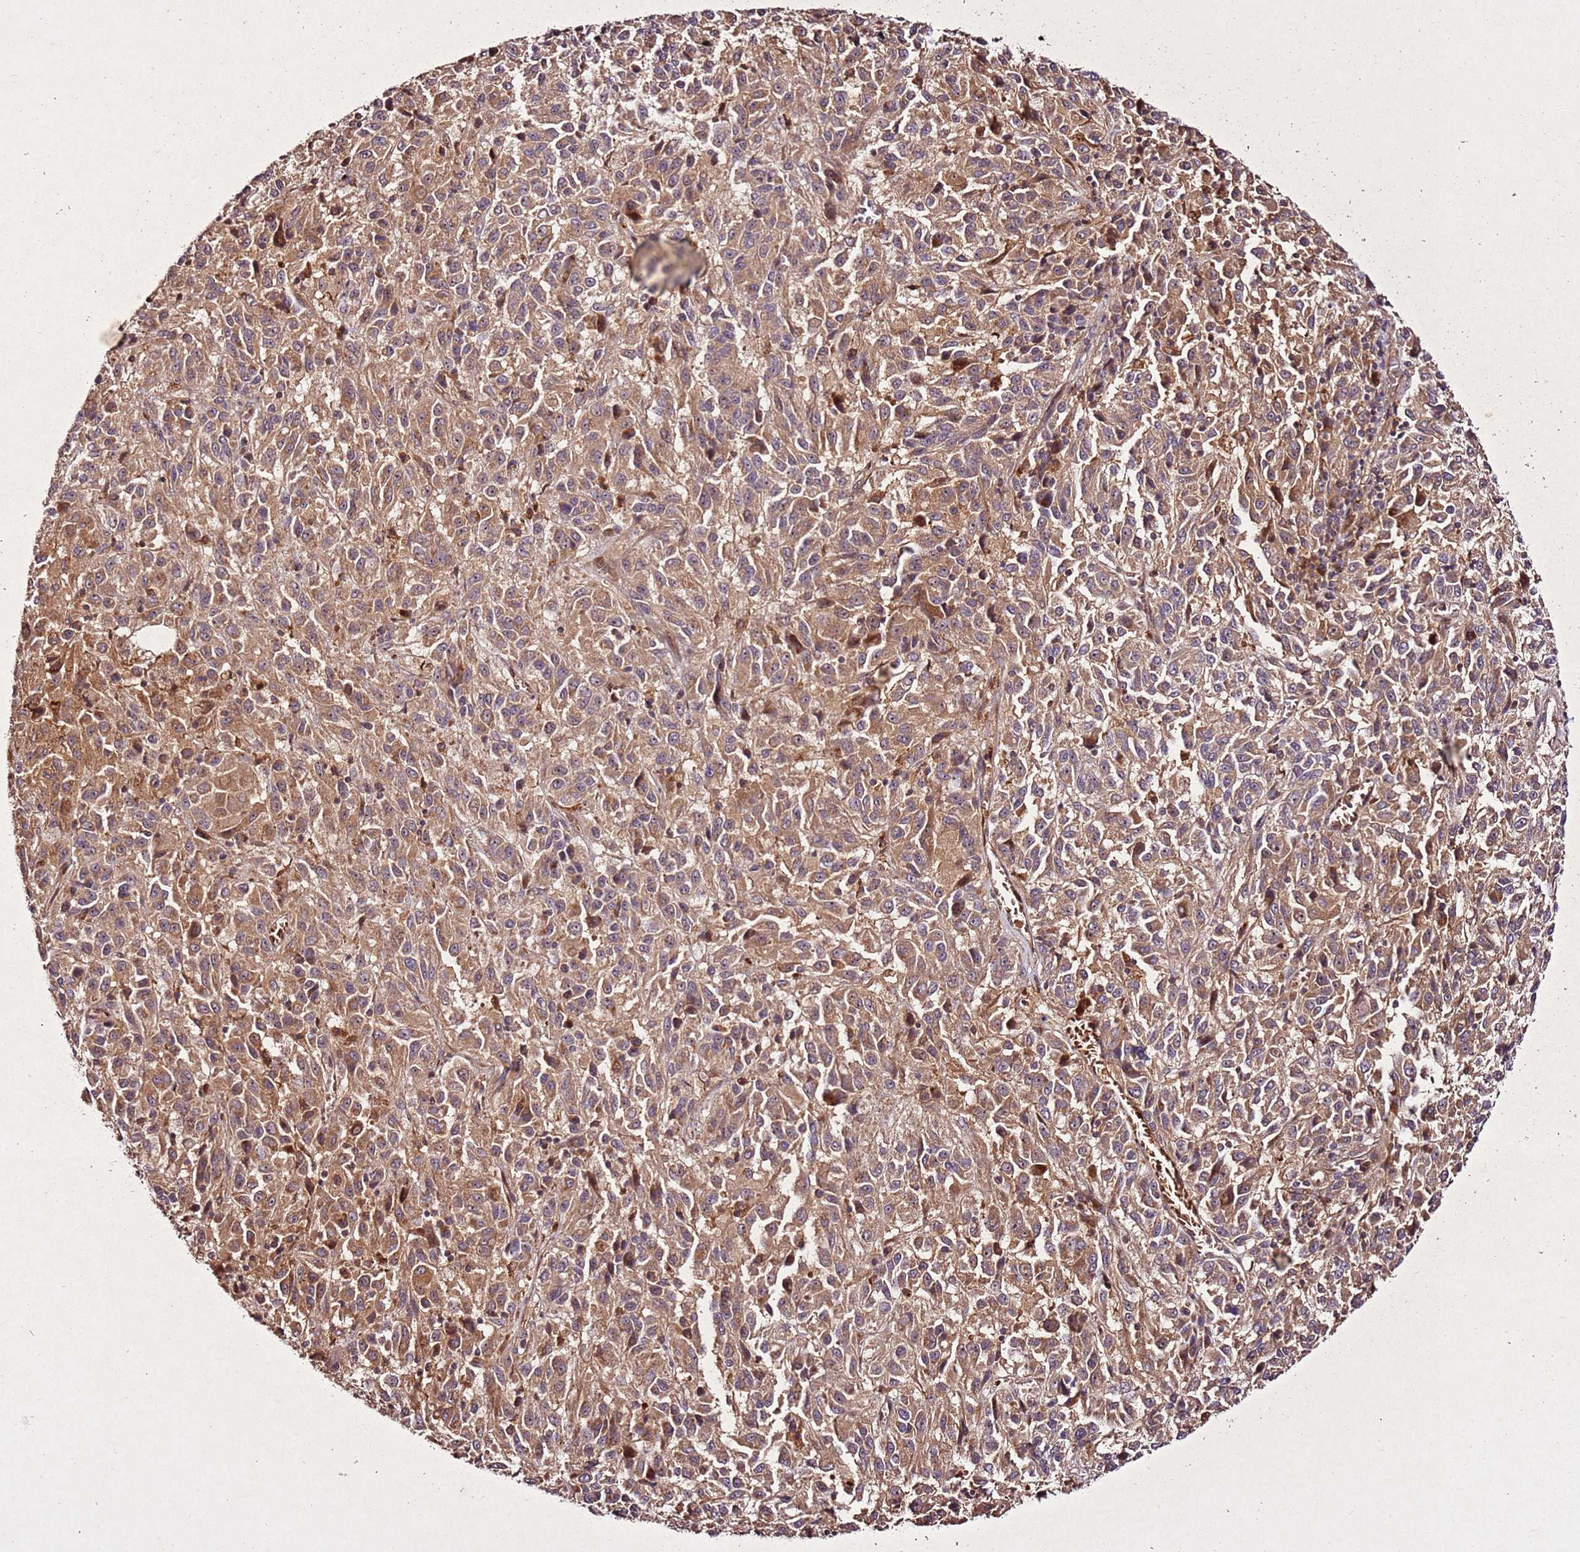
{"staining": {"intensity": "moderate", "quantity": ">75%", "location": "cytoplasmic/membranous"}, "tissue": "melanoma", "cell_type": "Tumor cells", "image_type": "cancer", "snomed": [{"axis": "morphology", "description": "Malignant melanoma, Metastatic site"}, {"axis": "topography", "description": "Lung"}], "caption": "IHC image of human malignant melanoma (metastatic site) stained for a protein (brown), which shows medium levels of moderate cytoplasmic/membranous positivity in approximately >75% of tumor cells.", "gene": "PTMA", "patient": {"sex": "male", "age": 64}}